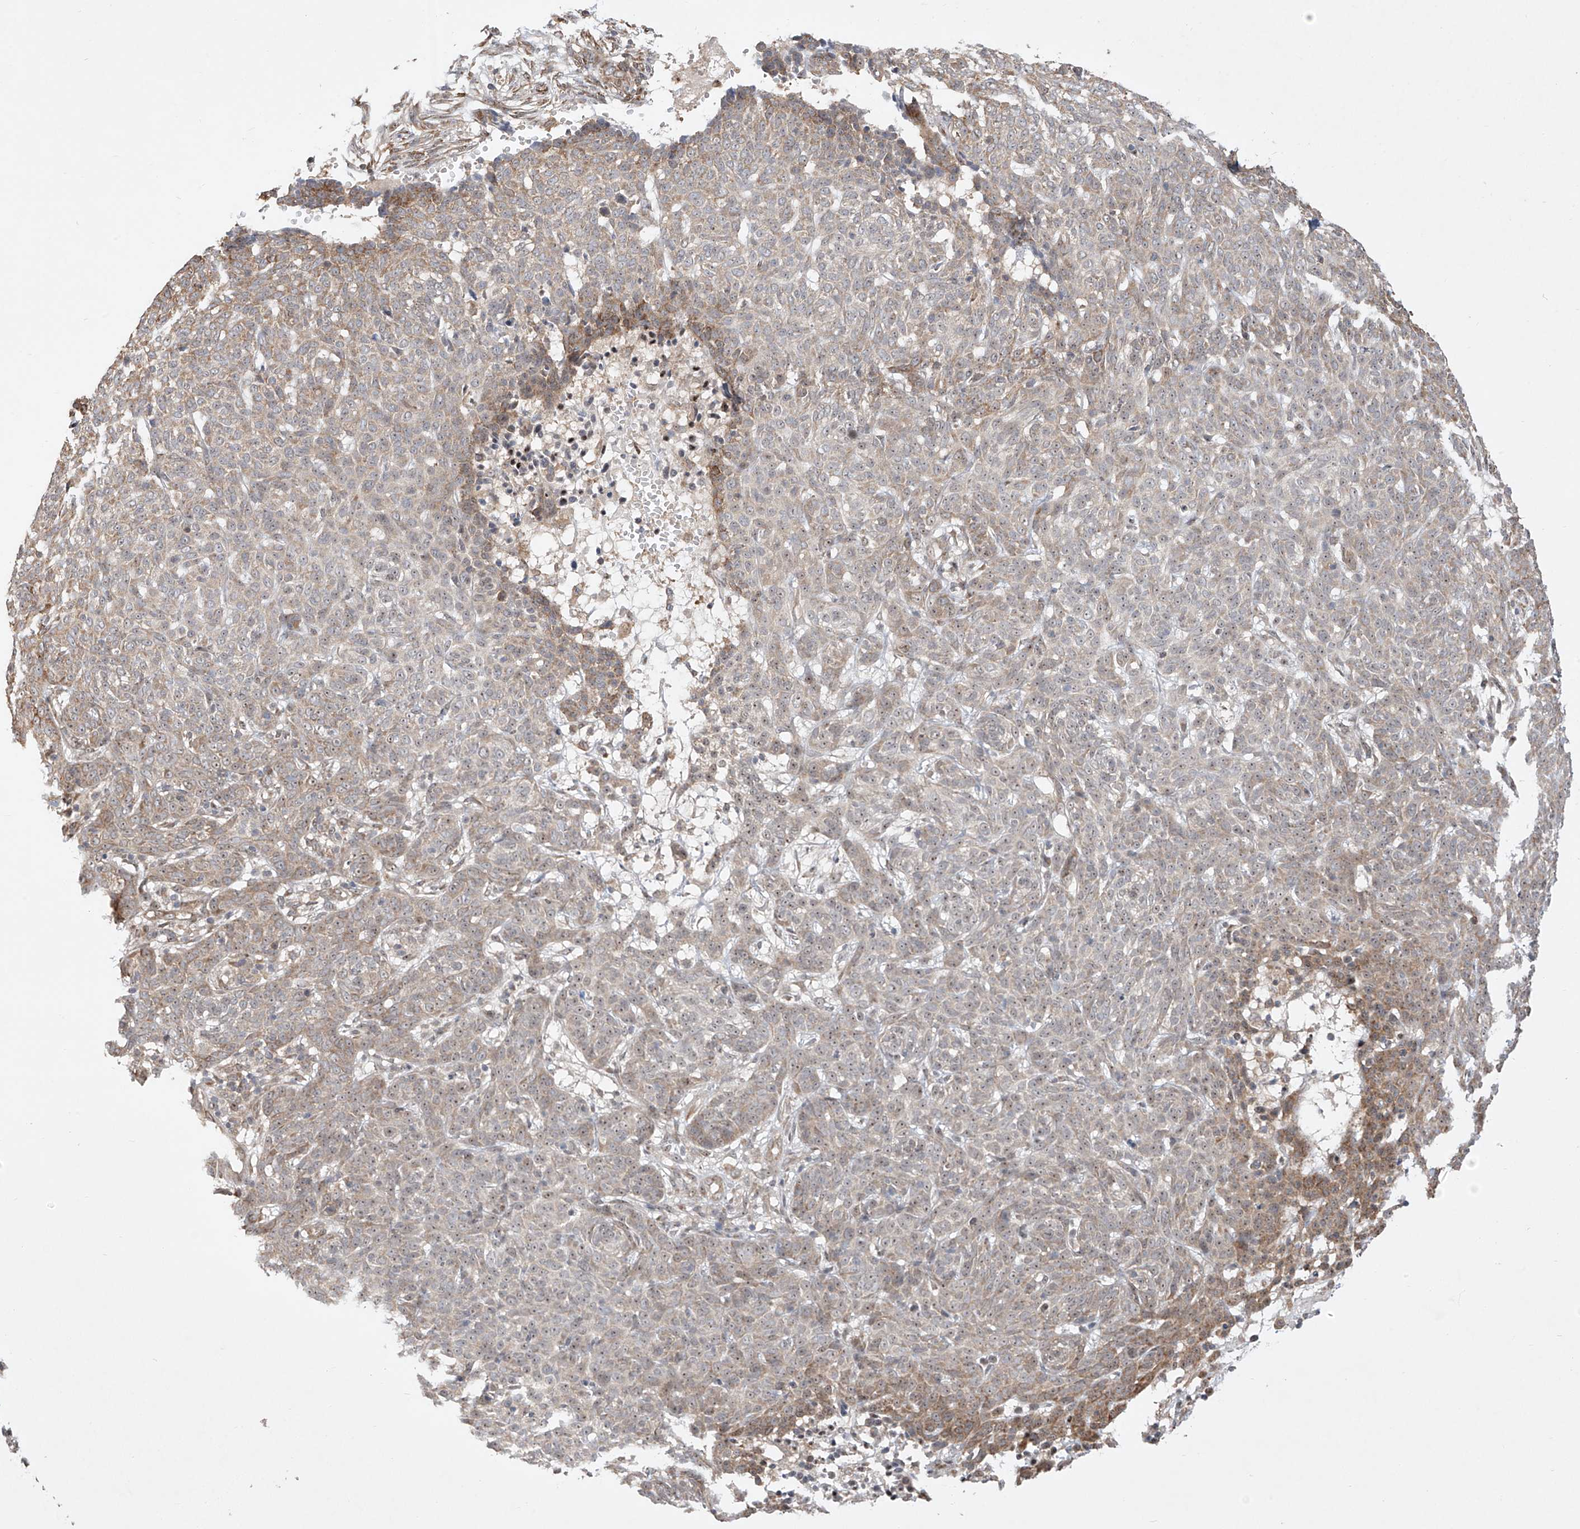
{"staining": {"intensity": "weak", "quantity": "25%-75%", "location": "cytoplasmic/membranous,nuclear"}, "tissue": "skin cancer", "cell_type": "Tumor cells", "image_type": "cancer", "snomed": [{"axis": "morphology", "description": "Basal cell carcinoma"}, {"axis": "topography", "description": "Skin"}], "caption": "Skin cancer stained with a protein marker exhibits weak staining in tumor cells.", "gene": "TASP1", "patient": {"sex": "male", "age": 85}}